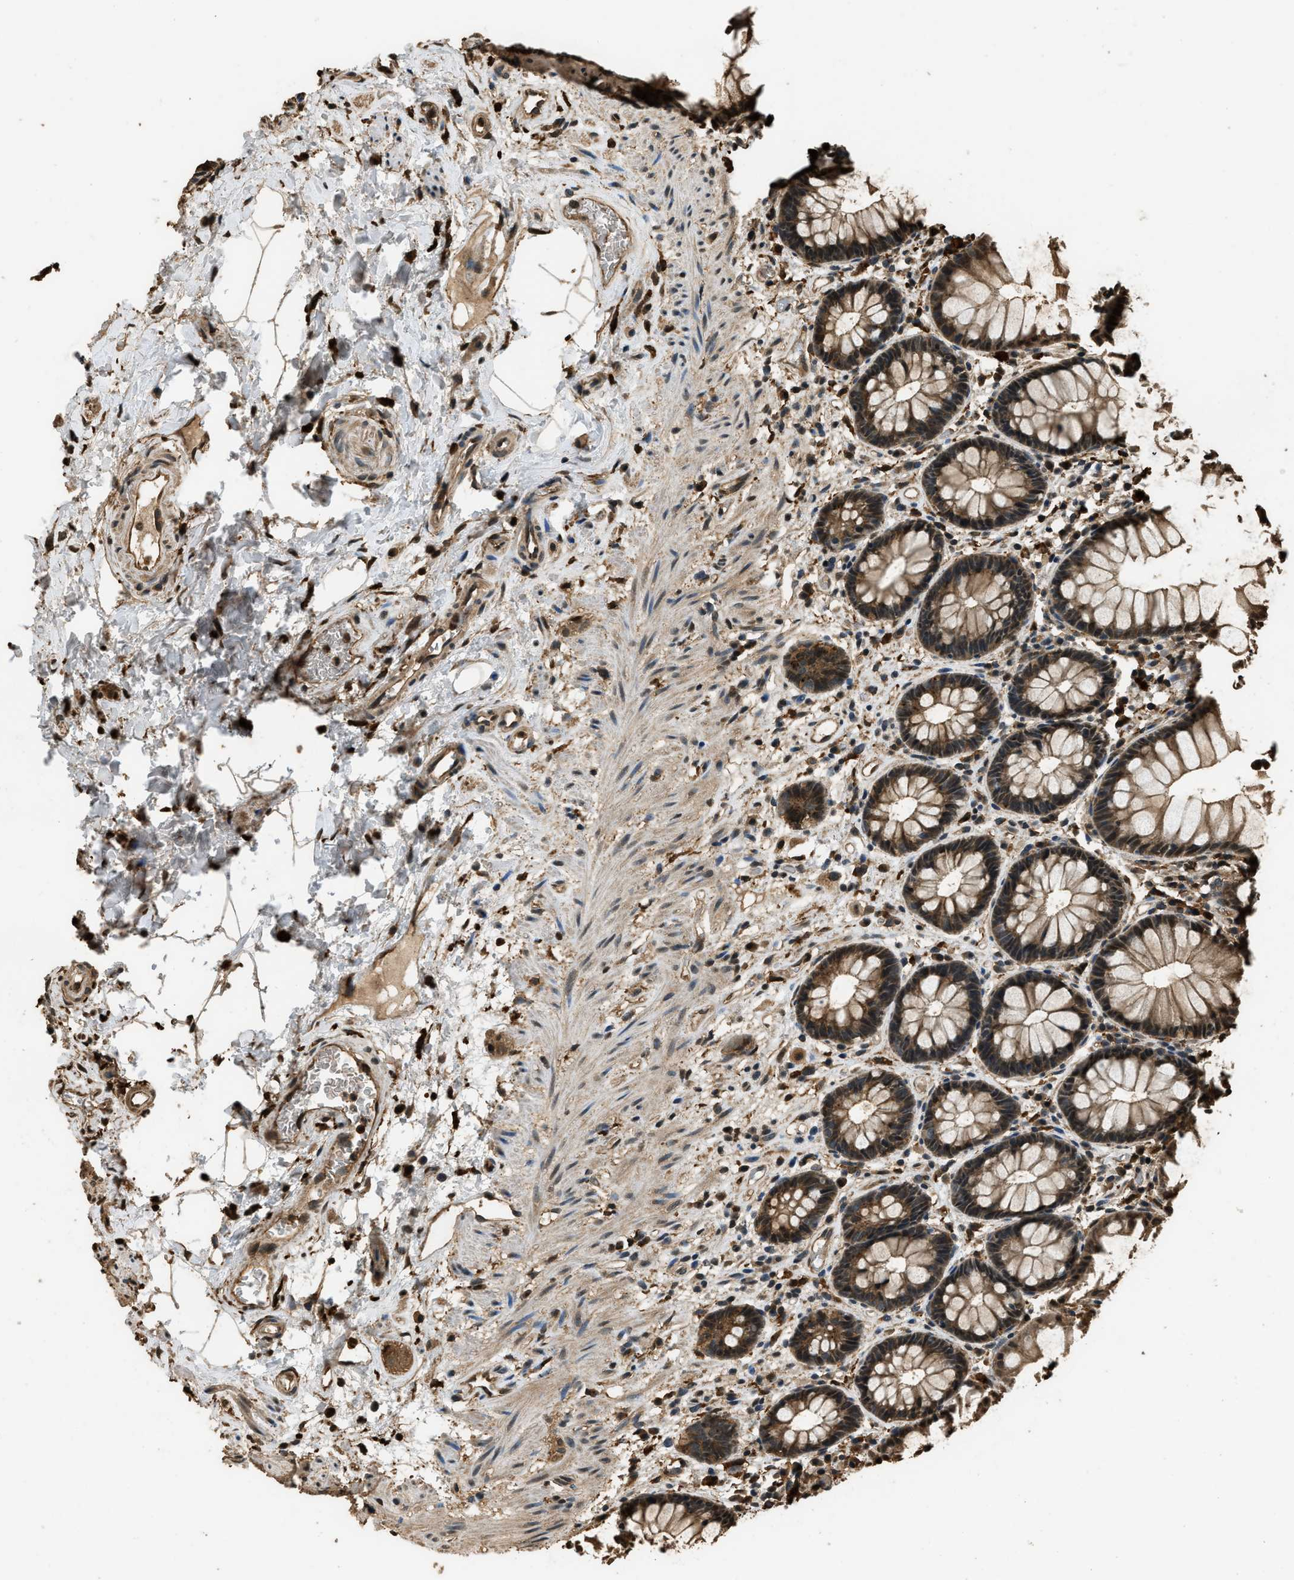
{"staining": {"intensity": "moderate", "quantity": ">75%", "location": "cytoplasmic/membranous"}, "tissue": "rectum", "cell_type": "Glandular cells", "image_type": "normal", "snomed": [{"axis": "morphology", "description": "Normal tissue, NOS"}, {"axis": "topography", "description": "Rectum"}], "caption": "Protein staining by immunohistochemistry exhibits moderate cytoplasmic/membranous staining in about >75% of glandular cells in benign rectum. (DAB = brown stain, brightfield microscopy at high magnification).", "gene": "RAP2A", "patient": {"sex": "male", "age": 64}}